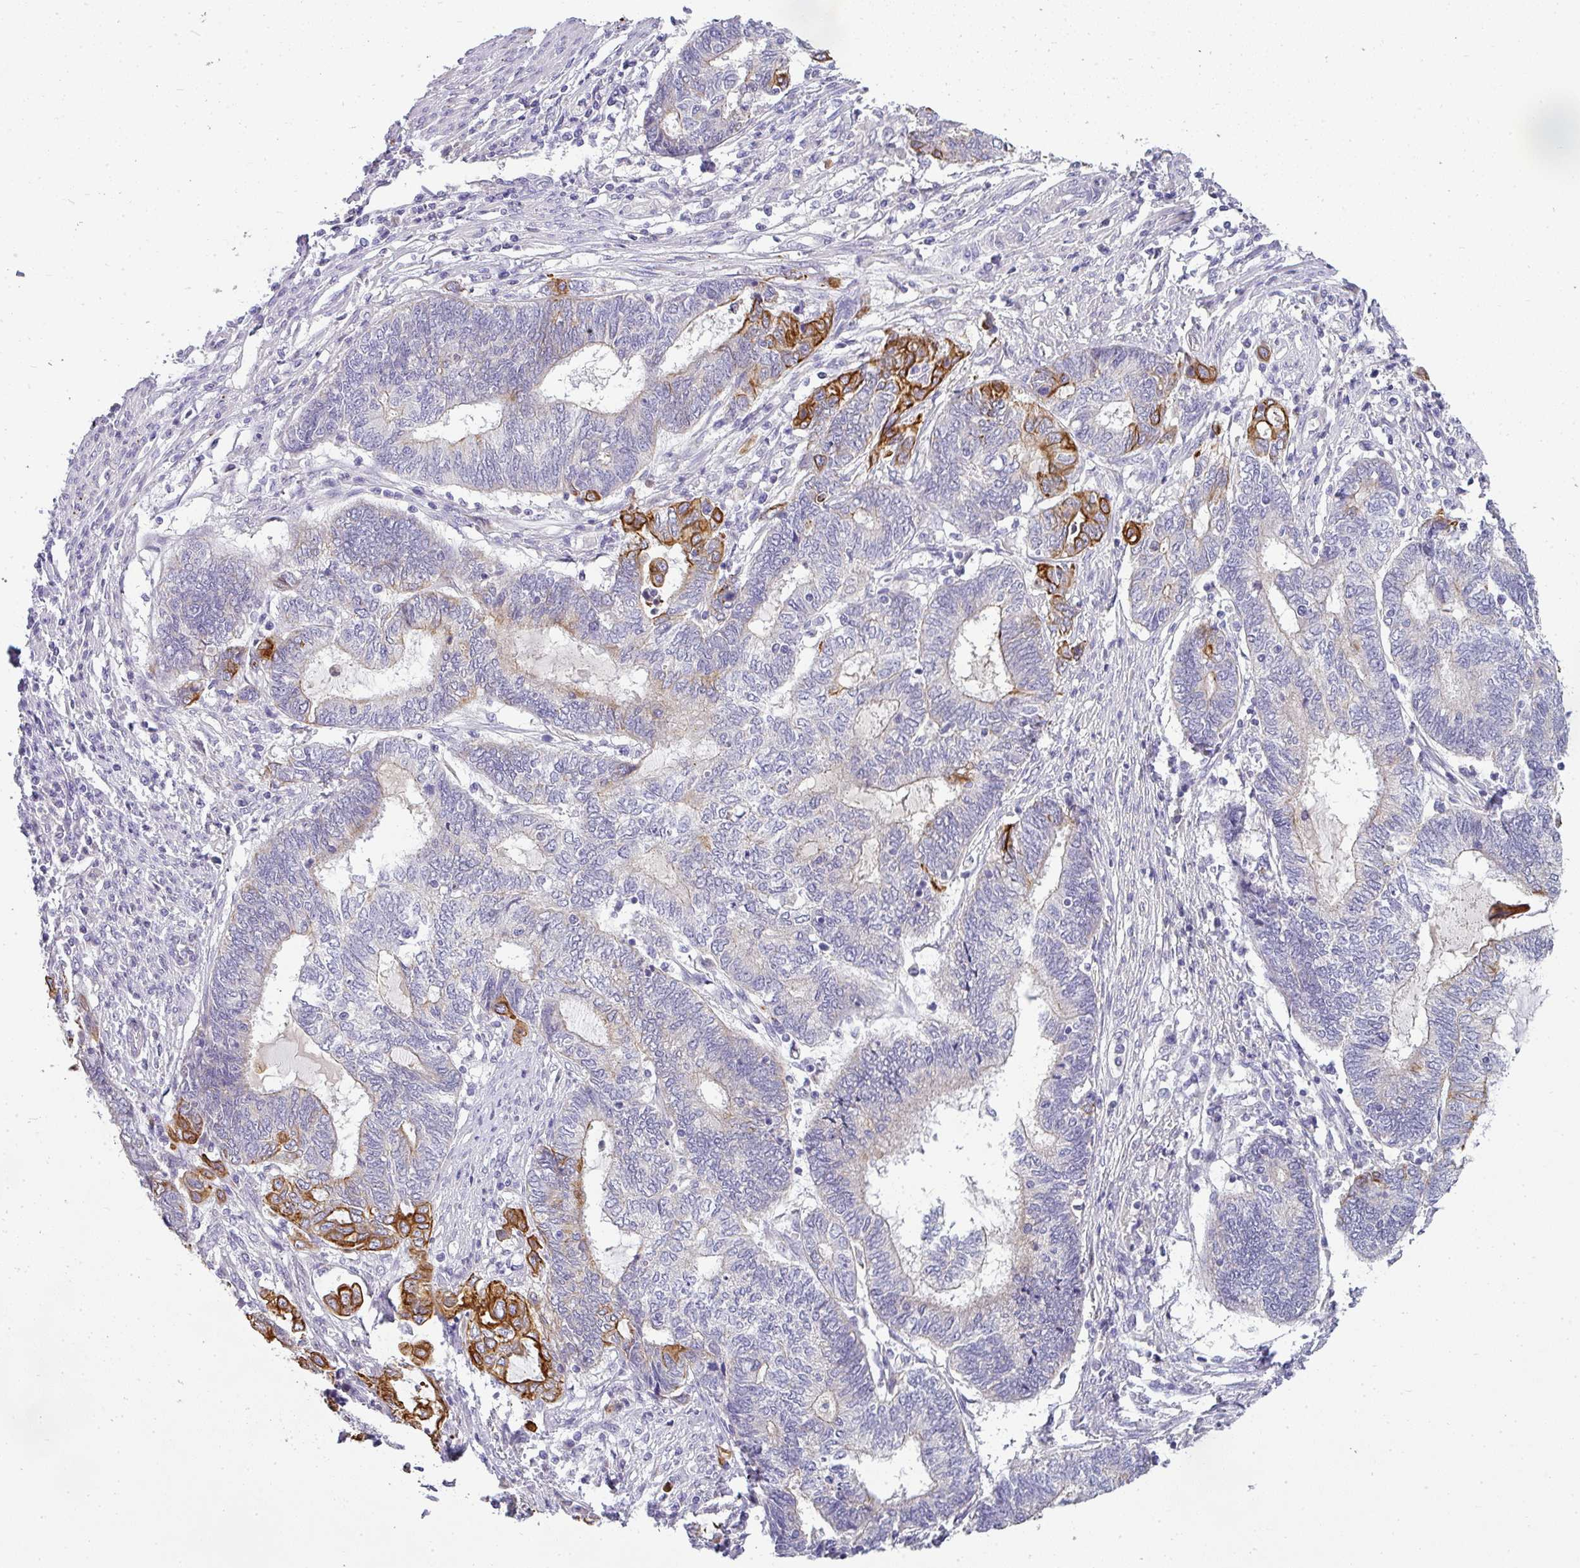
{"staining": {"intensity": "strong", "quantity": "<25%", "location": "cytoplasmic/membranous"}, "tissue": "endometrial cancer", "cell_type": "Tumor cells", "image_type": "cancer", "snomed": [{"axis": "morphology", "description": "Adenocarcinoma, NOS"}, {"axis": "topography", "description": "Uterus"}, {"axis": "topography", "description": "Endometrium"}], "caption": "Protein expression analysis of endometrial adenocarcinoma reveals strong cytoplasmic/membranous positivity in approximately <25% of tumor cells.", "gene": "ASXL3", "patient": {"sex": "female", "age": 70}}